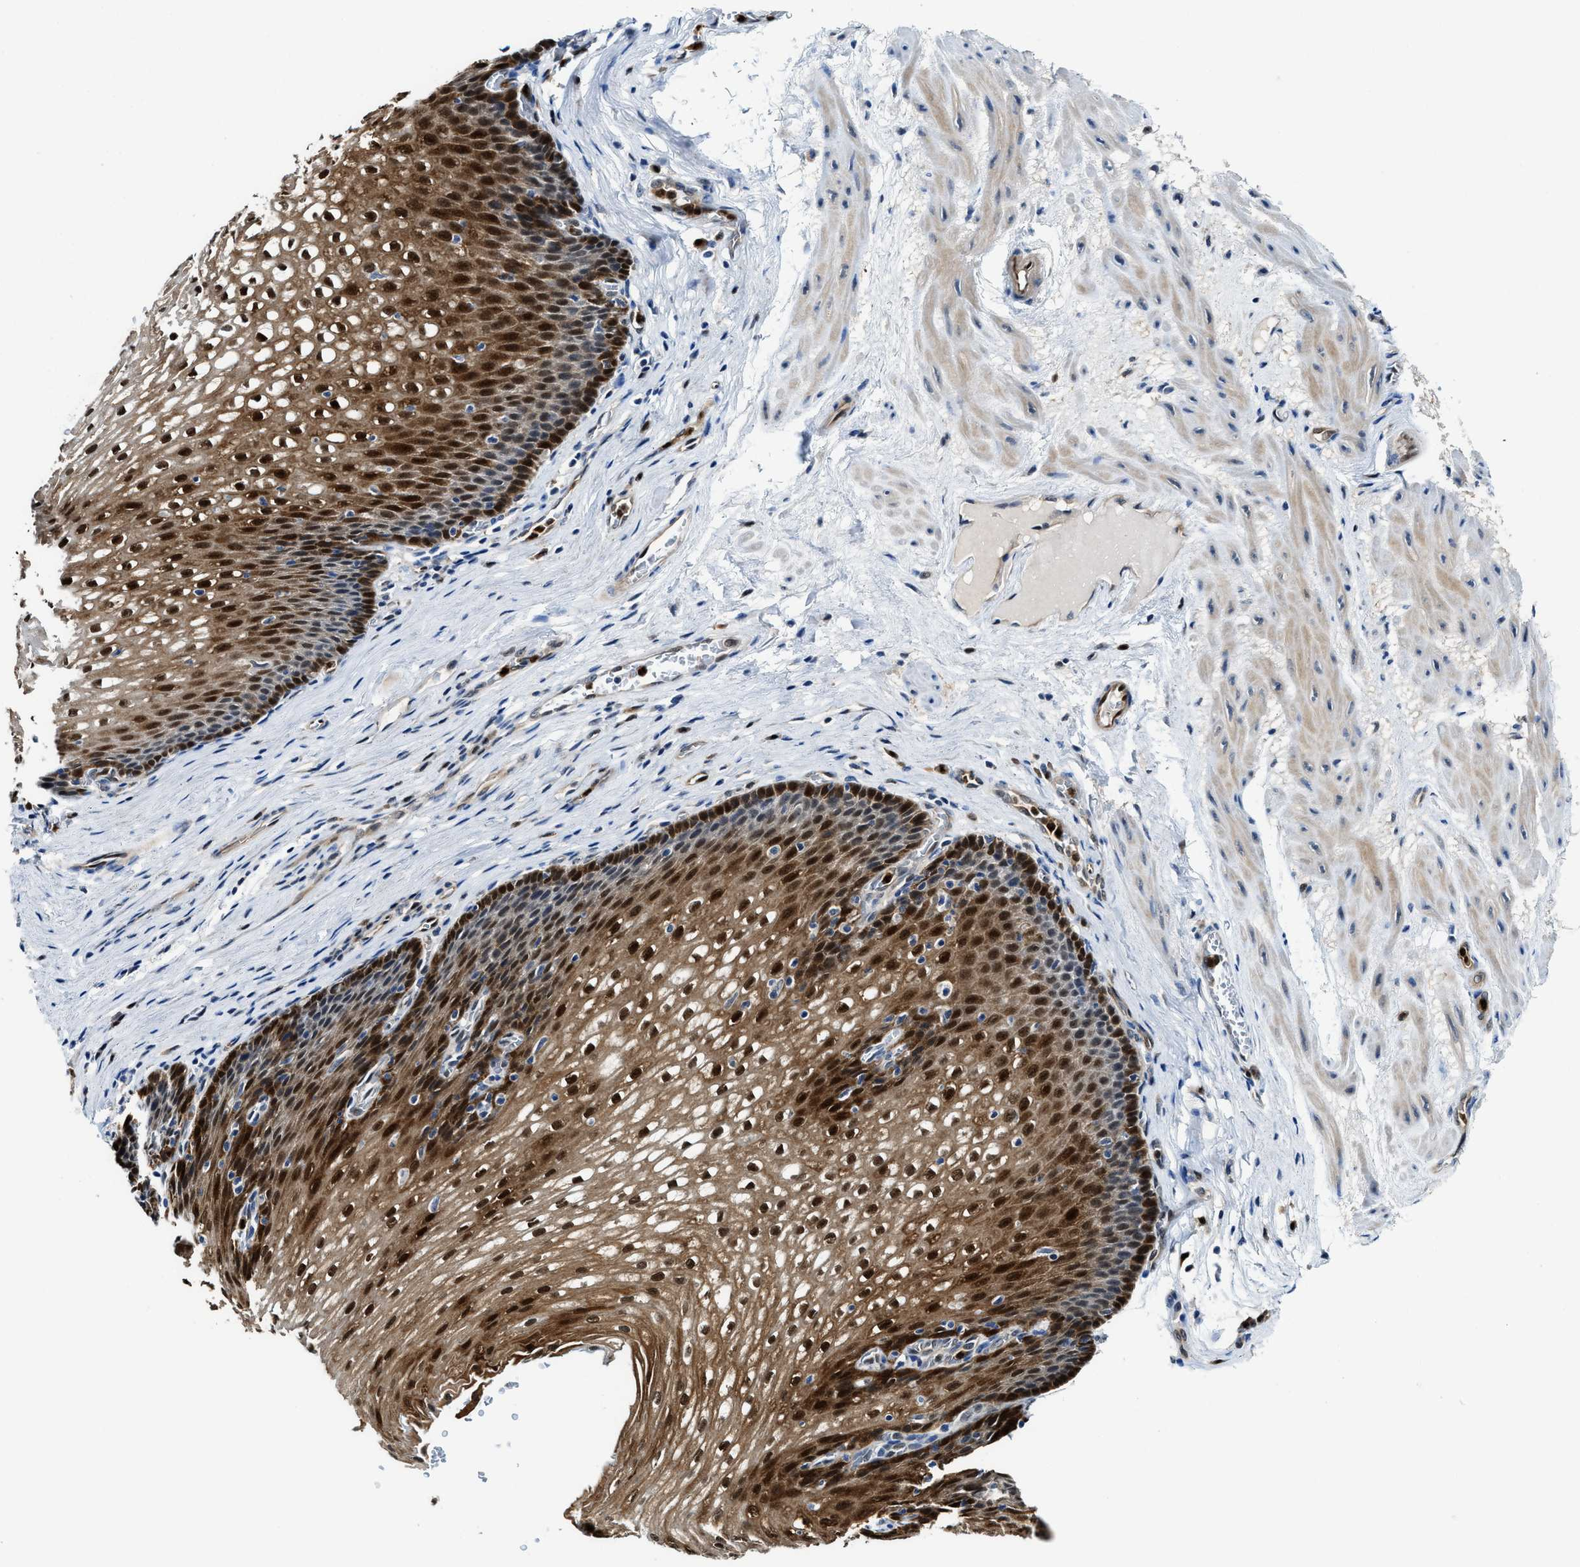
{"staining": {"intensity": "strong", "quantity": ">75%", "location": "cytoplasmic/membranous,nuclear"}, "tissue": "esophagus", "cell_type": "Squamous epithelial cells", "image_type": "normal", "snomed": [{"axis": "morphology", "description": "Normal tissue, NOS"}, {"axis": "topography", "description": "Esophagus"}], "caption": "IHC of benign esophagus exhibits high levels of strong cytoplasmic/membranous,nuclear expression in about >75% of squamous epithelial cells.", "gene": "LTA4H", "patient": {"sex": "male", "age": 48}}